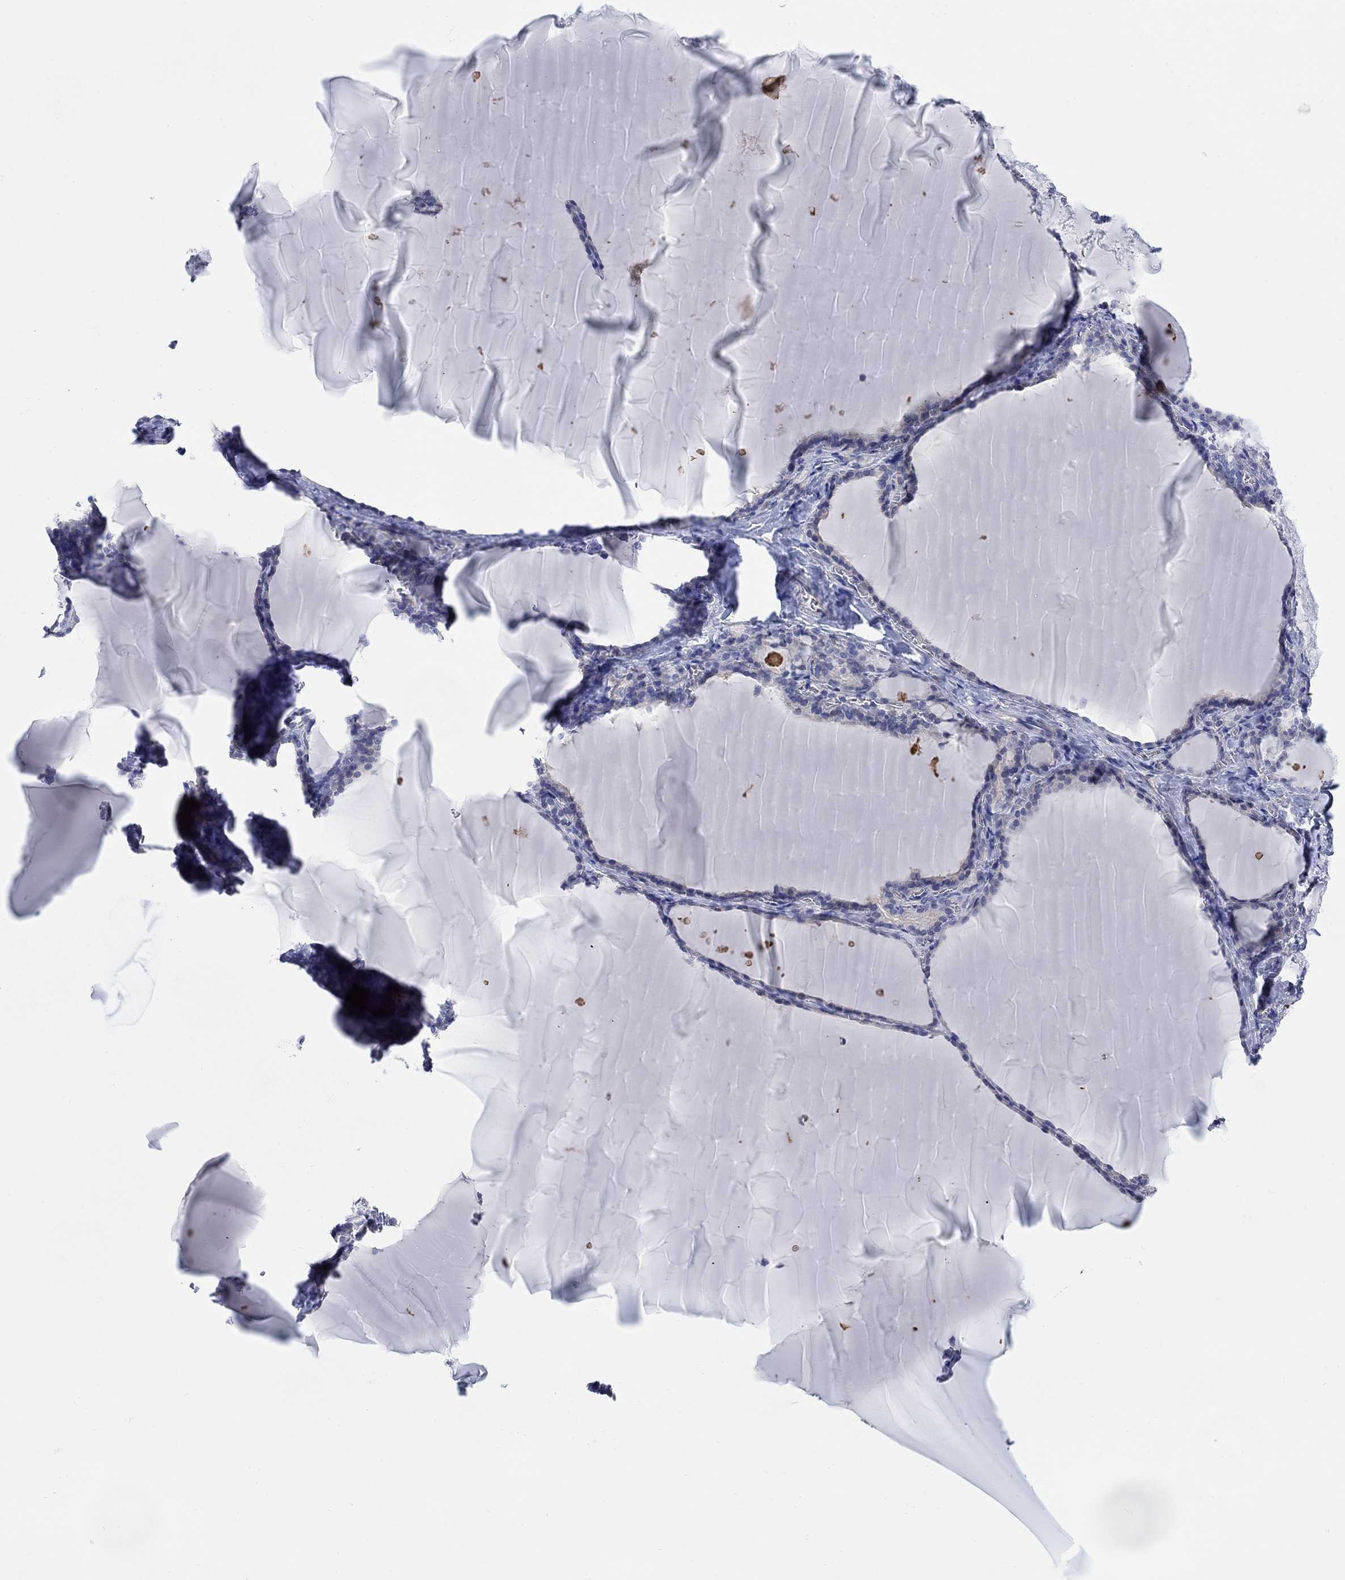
{"staining": {"intensity": "negative", "quantity": "none", "location": "none"}, "tissue": "thyroid gland", "cell_type": "Glandular cells", "image_type": "normal", "snomed": [{"axis": "morphology", "description": "Normal tissue, NOS"}, {"axis": "morphology", "description": "Hyperplasia, NOS"}, {"axis": "topography", "description": "Thyroid gland"}], "caption": "Glandular cells show no significant expression in unremarkable thyroid gland. (Stains: DAB immunohistochemistry with hematoxylin counter stain, Microscopy: brightfield microscopy at high magnification).", "gene": "TEKT3", "patient": {"sex": "female", "age": 27}}